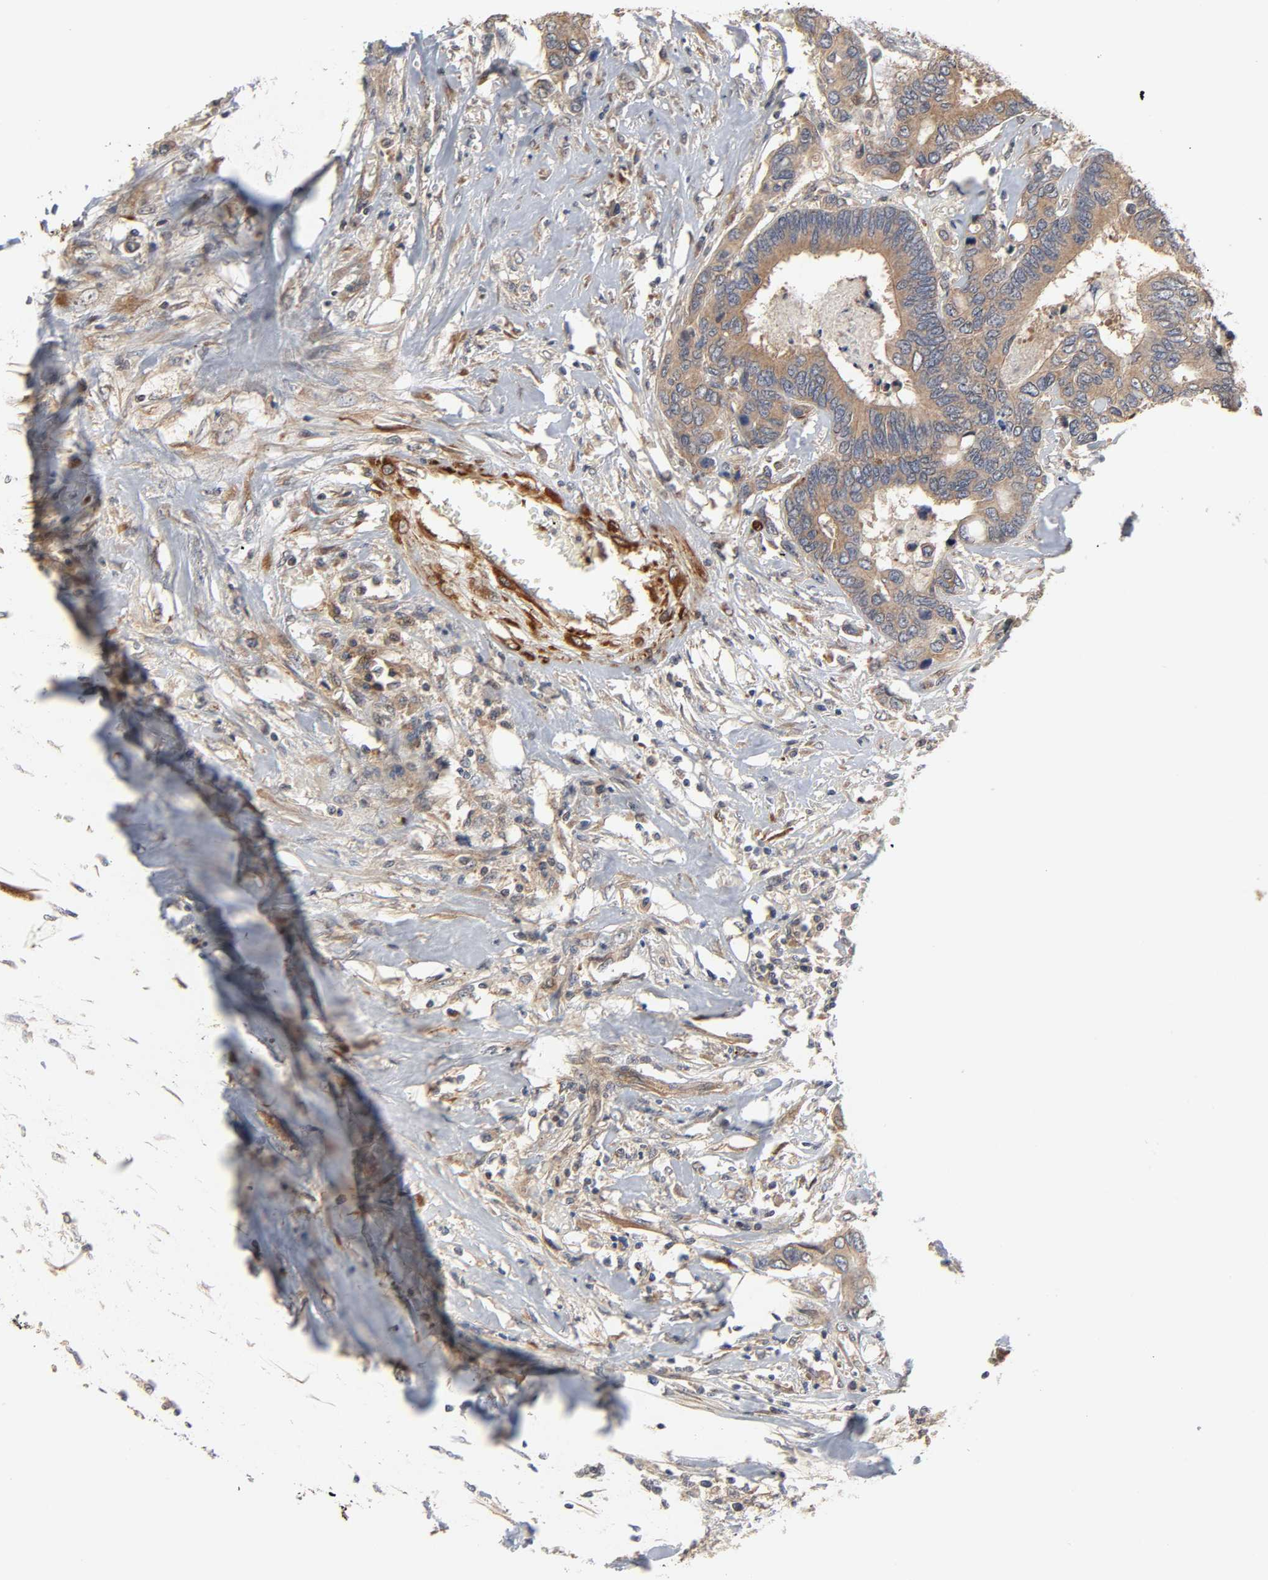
{"staining": {"intensity": "moderate", "quantity": ">75%", "location": "cytoplasmic/membranous"}, "tissue": "colorectal cancer", "cell_type": "Tumor cells", "image_type": "cancer", "snomed": [{"axis": "morphology", "description": "Adenocarcinoma, NOS"}, {"axis": "topography", "description": "Rectum"}], "caption": "A brown stain labels moderate cytoplasmic/membranous staining of a protein in human colorectal adenocarcinoma tumor cells. (brown staining indicates protein expression, while blue staining denotes nuclei).", "gene": "NEMF", "patient": {"sex": "male", "age": 55}}